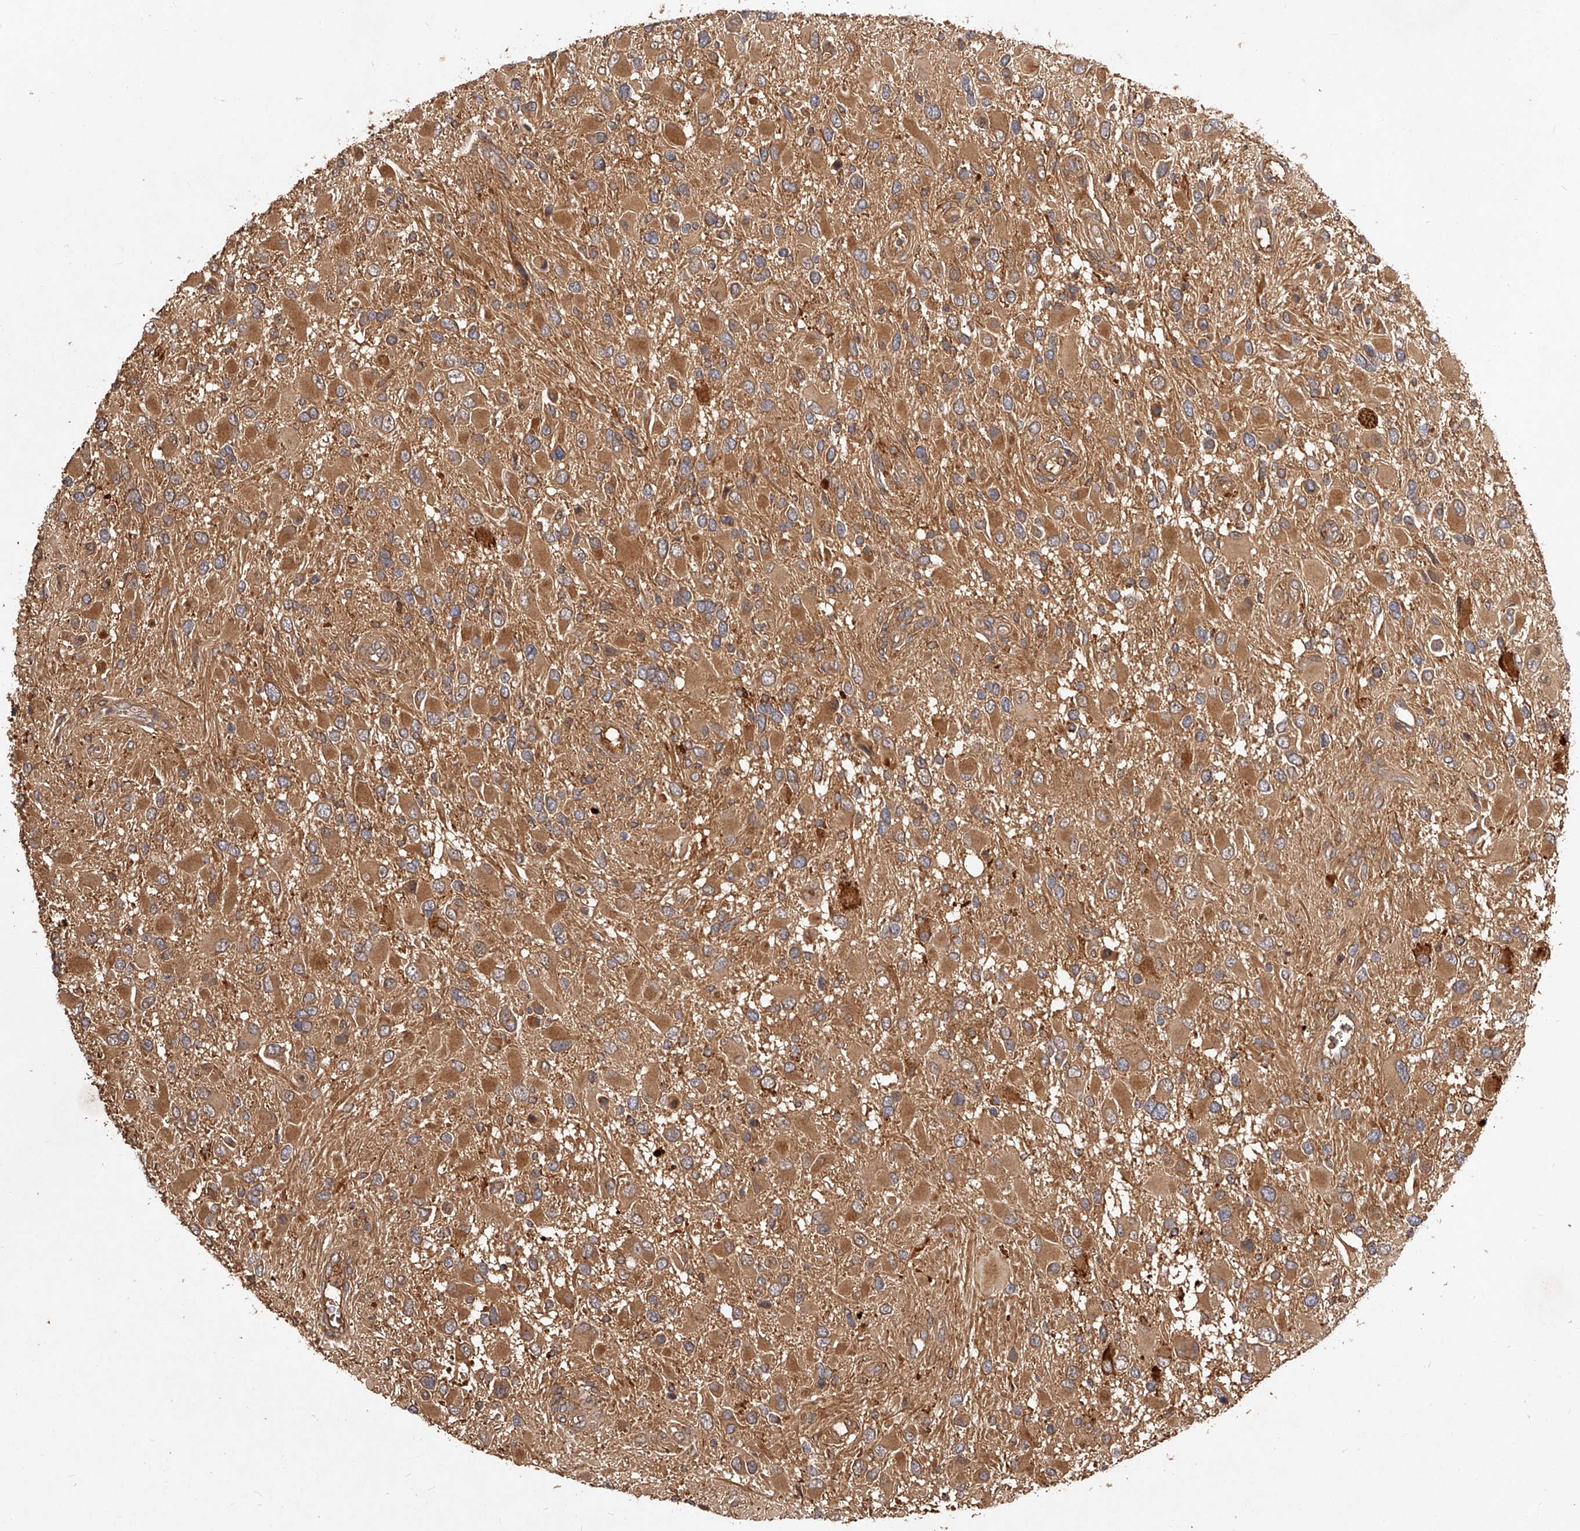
{"staining": {"intensity": "moderate", "quantity": ">75%", "location": "cytoplasmic/membranous"}, "tissue": "glioma", "cell_type": "Tumor cells", "image_type": "cancer", "snomed": [{"axis": "morphology", "description": "Glioma, malignant, High grade"}, {"axis": "topography", "description": "Brain"}], "caption": "The immunohistochemical stain shows moderate cytoplasmic/membranous positivity in tumor cells of malignant glioma (high-grade) tissue. (Brightfield microscopy of DAB IHC at high magnification).", "gene": "CRYZL1", "patient": {"sex": "male", "age": 53}}